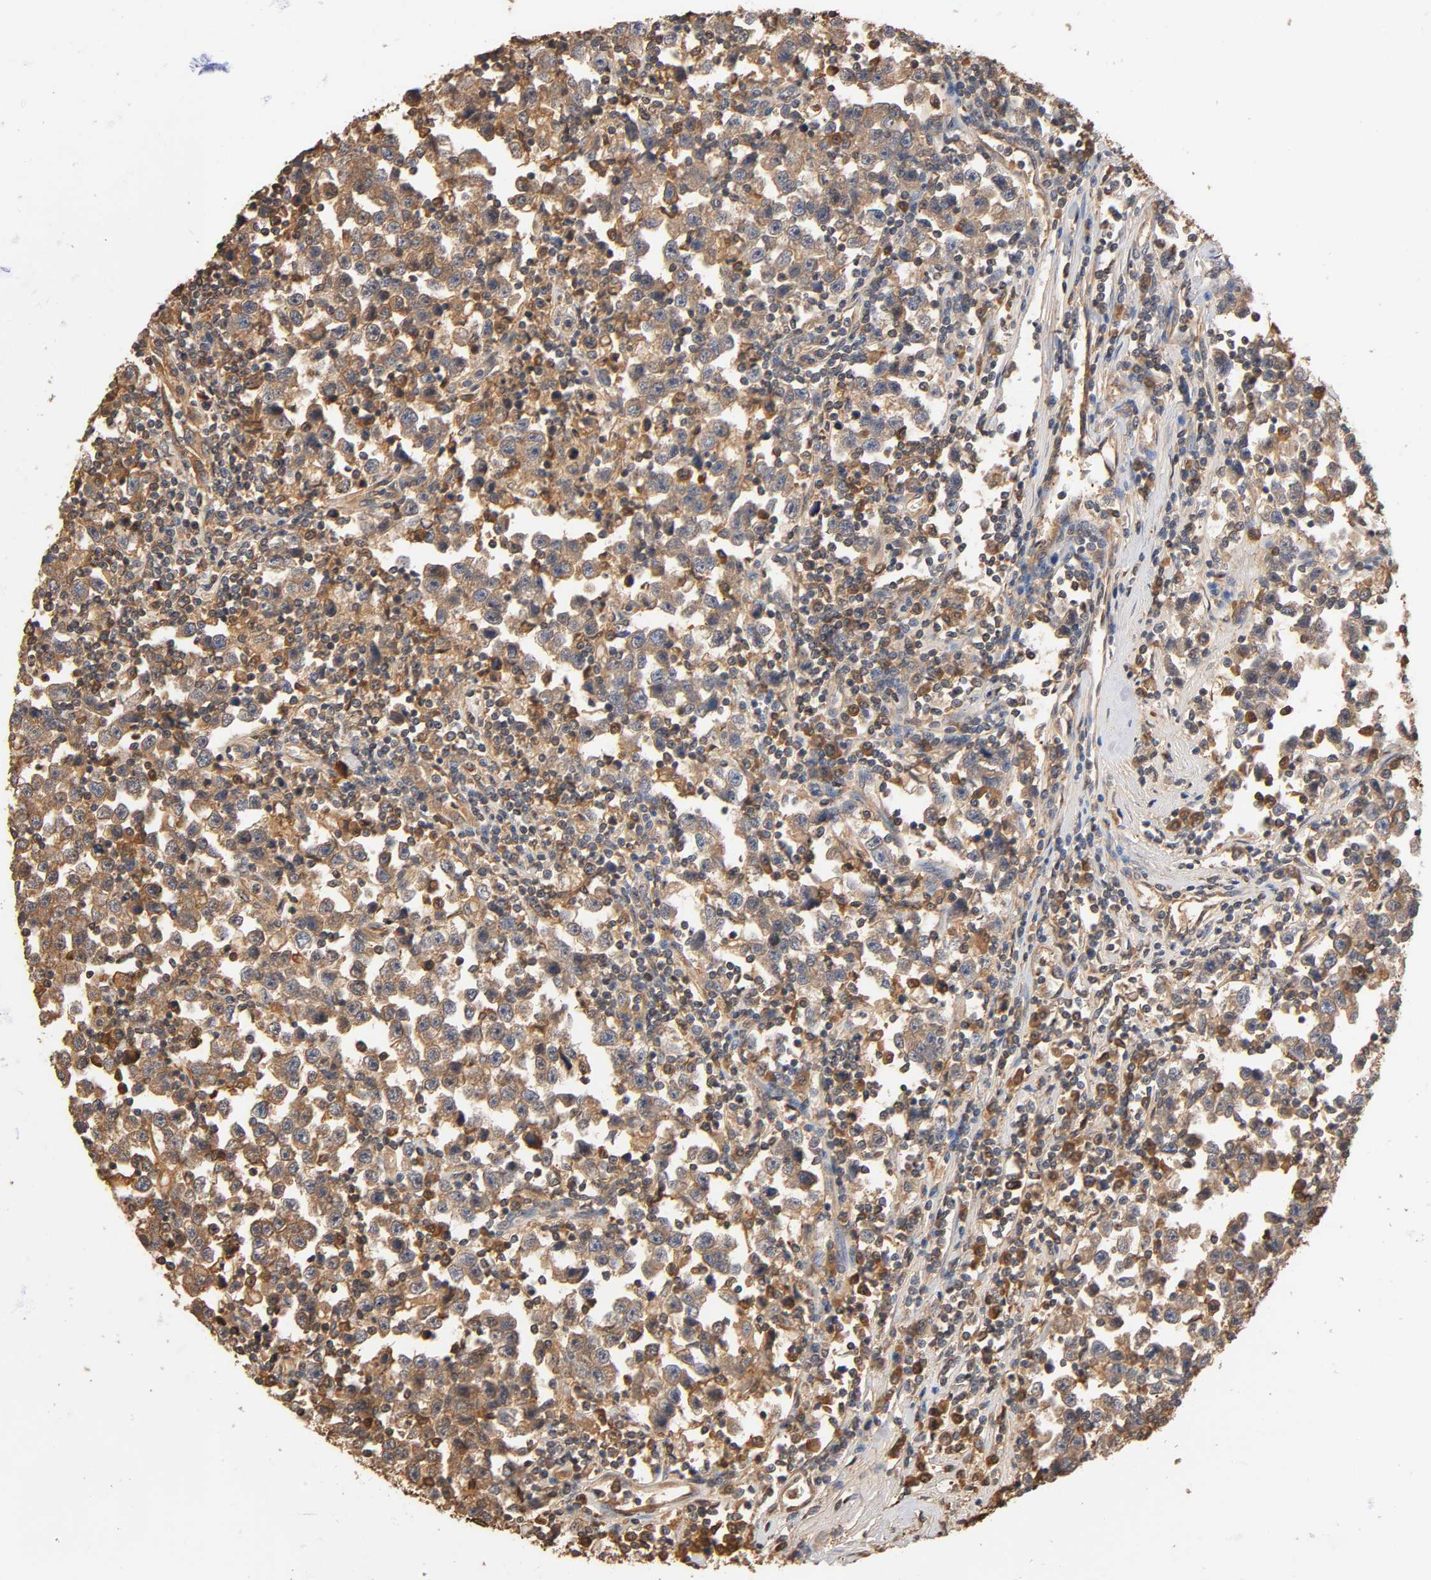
{"staining": {"intensity": "moderate", "quantity": ">75%", "location": "cytoplasmic/membranous"}, "tissue": "testis cancer", "cell_type": "Tumor cells", "image_type": "cancer", "snomed": [{"axis": "morphology", "description": "Seminoma, NOS"}, {"axis": "topography", "description": "Testis"}], "caption": "Protein staining of testis cancer tissue demonstrates moderate cytoplasmic/membranous positivity in about >75% of tumor cells.", "gene": "ALDOA", "patient": {"sex": "male", "age": 43}}